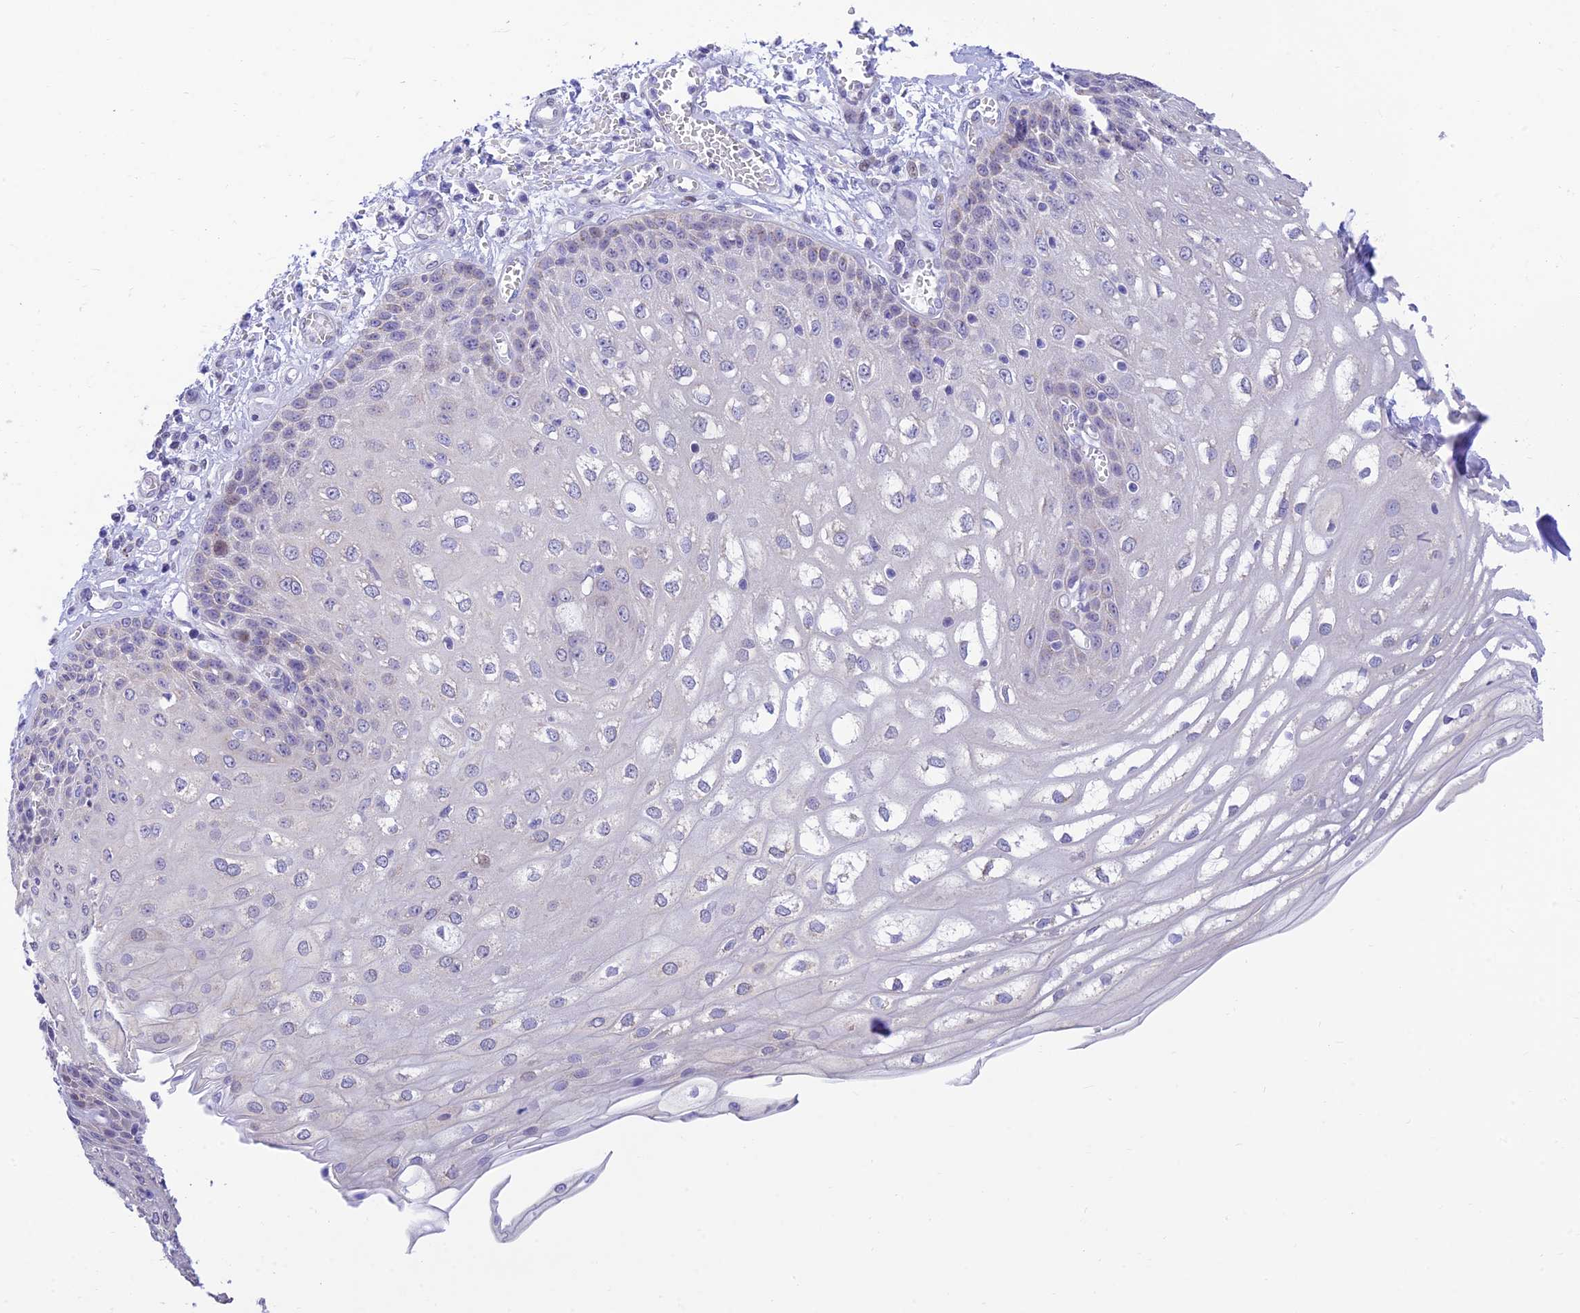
{"staining": {"intensity": "negative", "quantity": "none", "location": "none"}, "tissue": "esophagus", "cell_type": "Squamous epithelial cells", "image_type": "normal", "snomed": [{"axis": "morphology", "description": "Normal tissue, NOS"}, {"axis": "topography", "description": "Esophagus"}], "caption": "A photomicrograph of human esophagus is negative for staining in squamous epithelial cells.", "gene": "INKA1", "patient": {"sex": "male", "age": 81}}